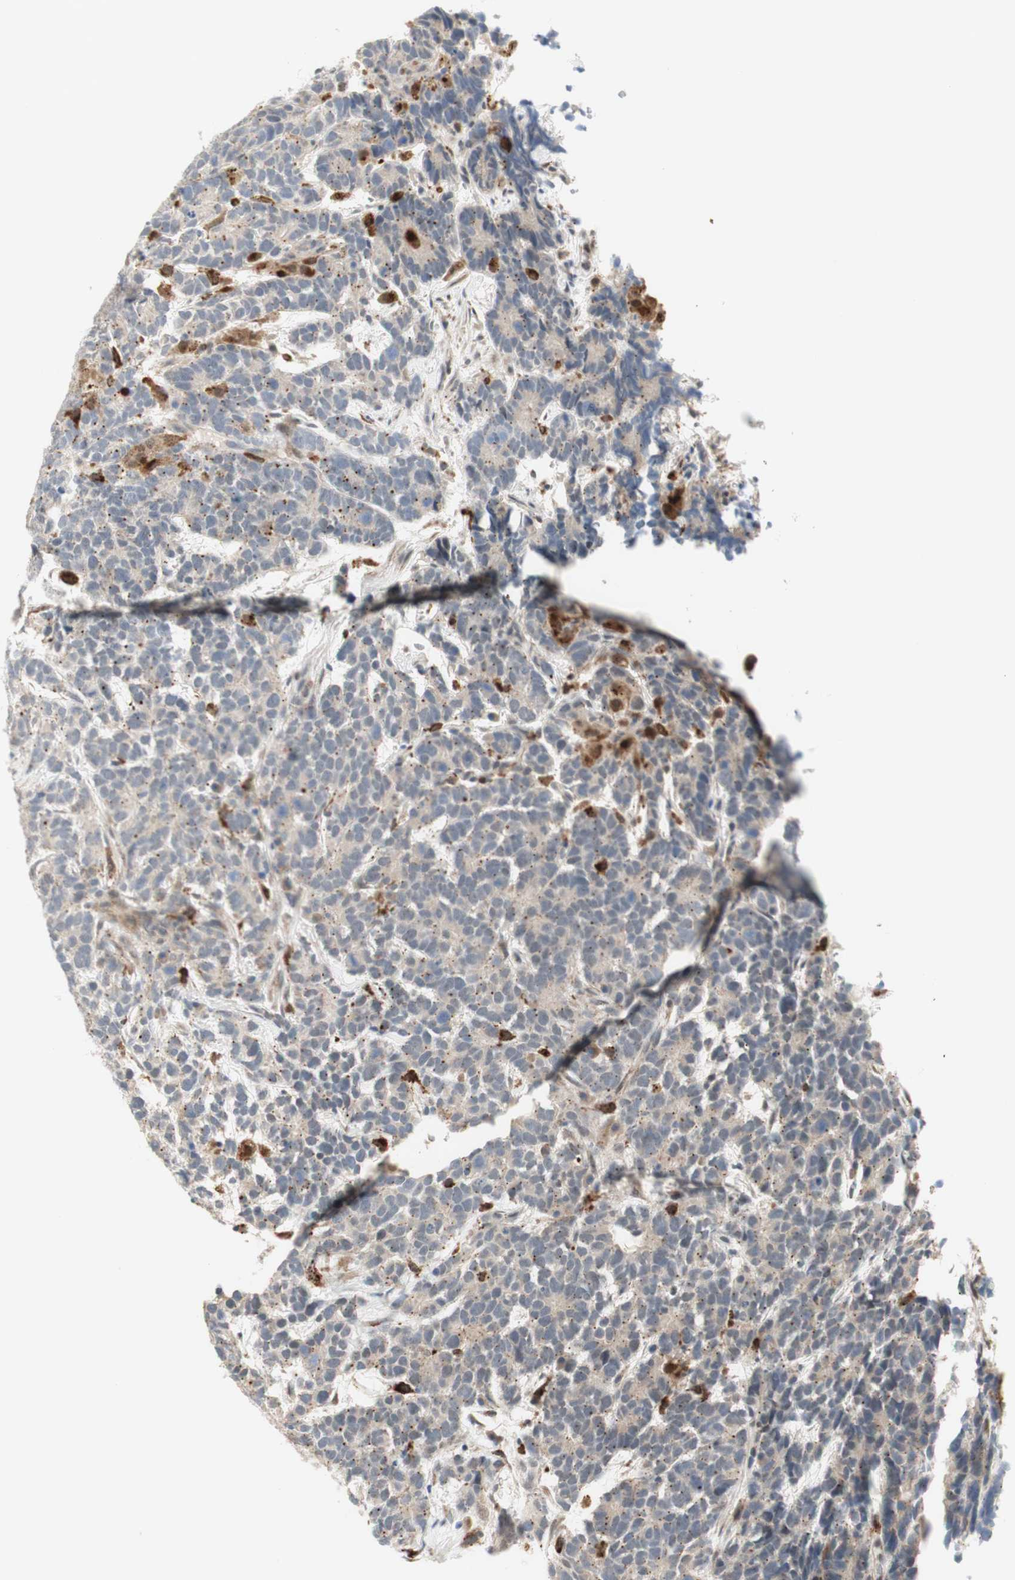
{"staining": {"intensity": "moderate", "quantity": "25%-75%", "location": "cytoplasmic/membranous"}, "tissue": "testis cancer", "cell_type": "Tumor cells", "image_type": "cancer", "snomed": [{"axis": "morphology", "description": "Carcinoma, Embryonal, NOS"}, {"axis": "topography", "description": "Testis"}], "caption": "This micrograph displays immunohistochemistry (IHC) staining of human testis cancer, with medium moderate cytoplasmic/membranous expression in about 25%-75% of tumor cells.", "gene": "GAPT", "patient": {"sex": "male", "age": 26}}